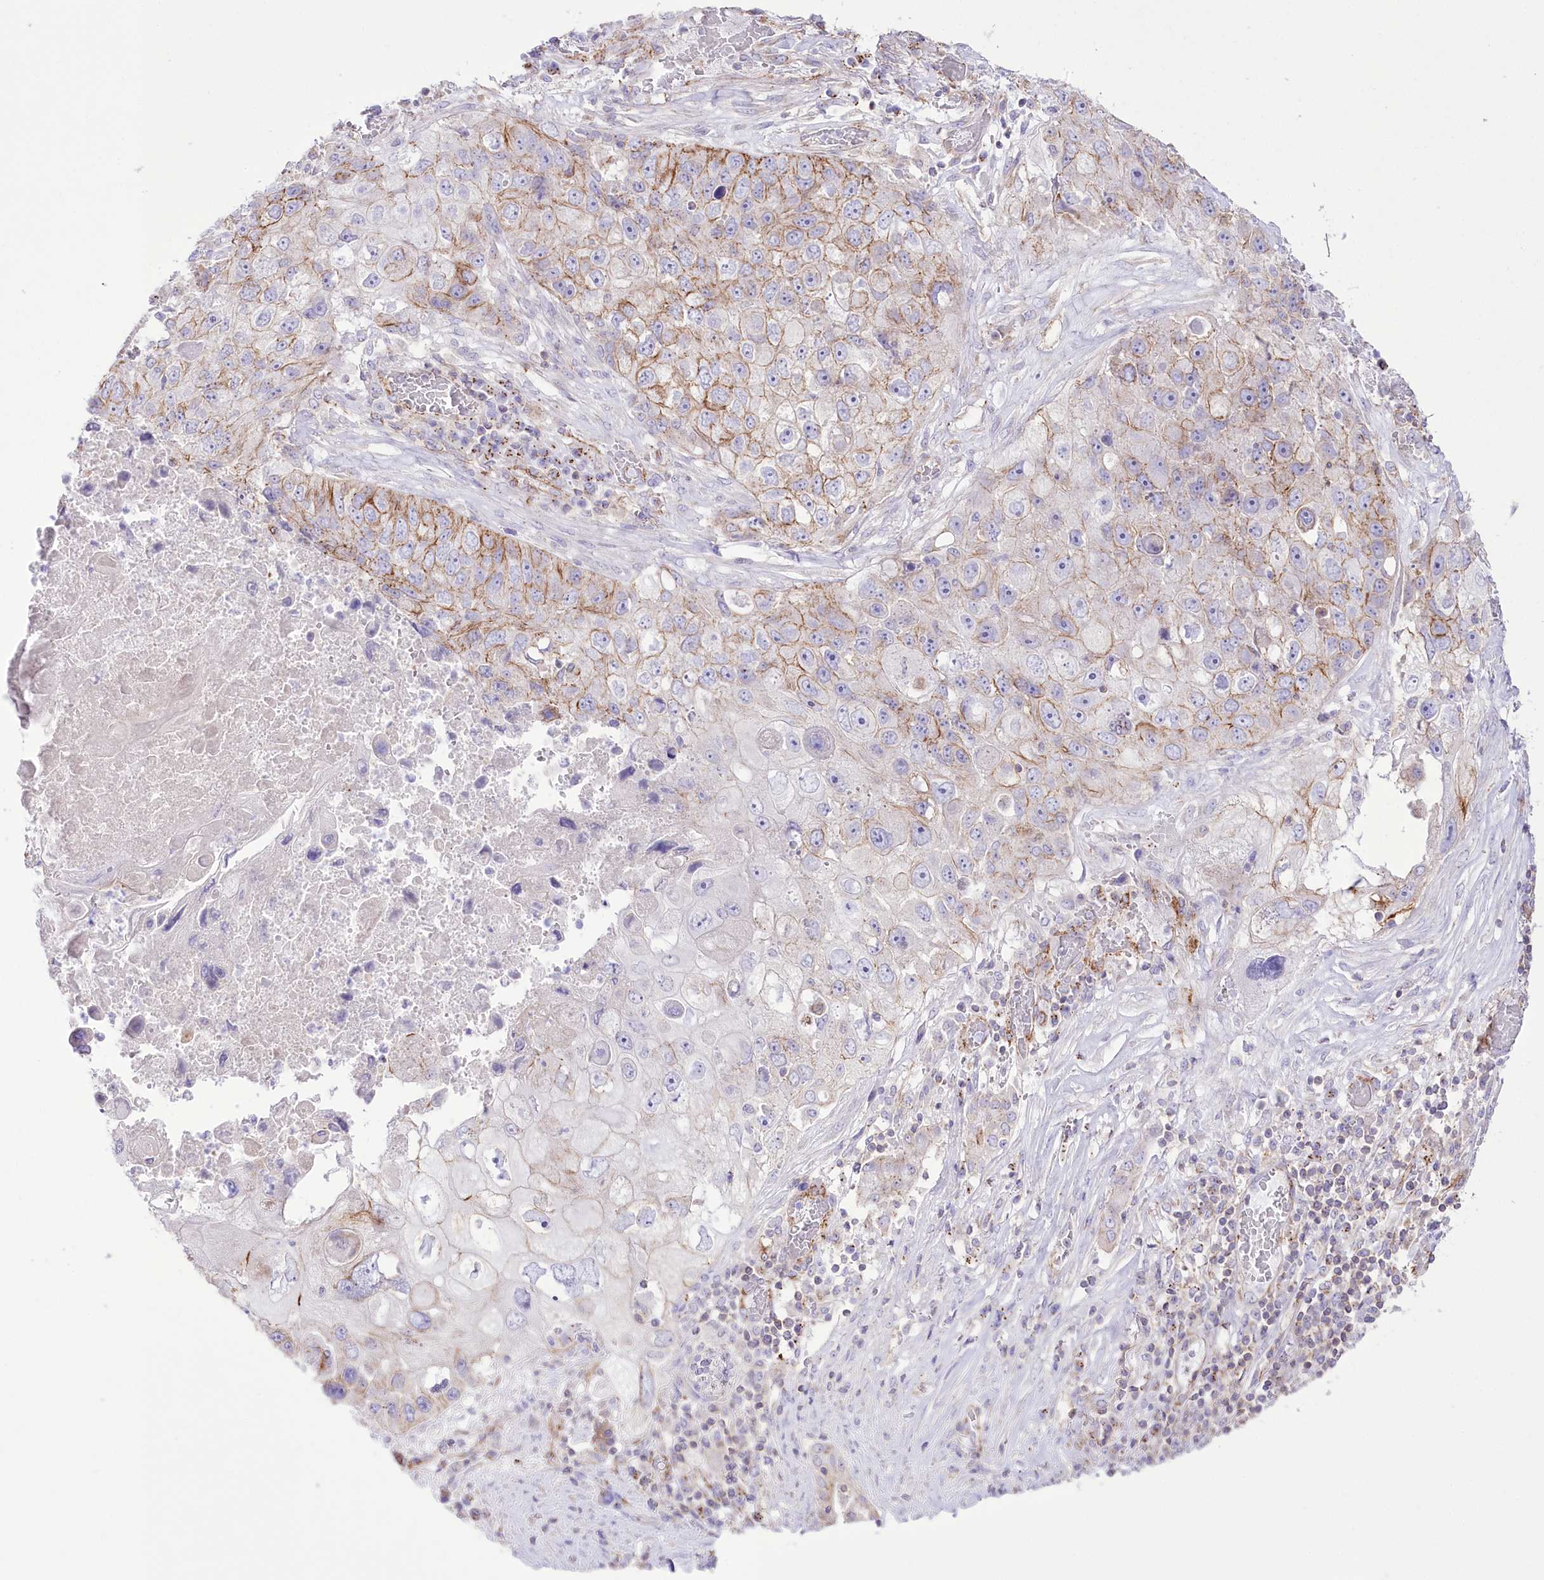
{"staining": {"intensity": "moderate", "quantity": "25%-75%", "location": "cytoplasmic/membranous"}, "tissue": "lung cancer", "cell_type": "Tumor cells", "image_type": "cancer", "snomed": [{"axis": "morphology", "description": "Squamous cell carcinoma, NOS"}, {"axis": "topography", "description": "Lung"}], "caption": "Human lung cancer (squamous cell carcinoma) stained for a protein (brown) displays moderate cytoplasmic/membranous positive expression in approximately 25%-75% of tumor cells.", "gene": "FAM216A", "patient": {"sex": "male", "age": 61}}